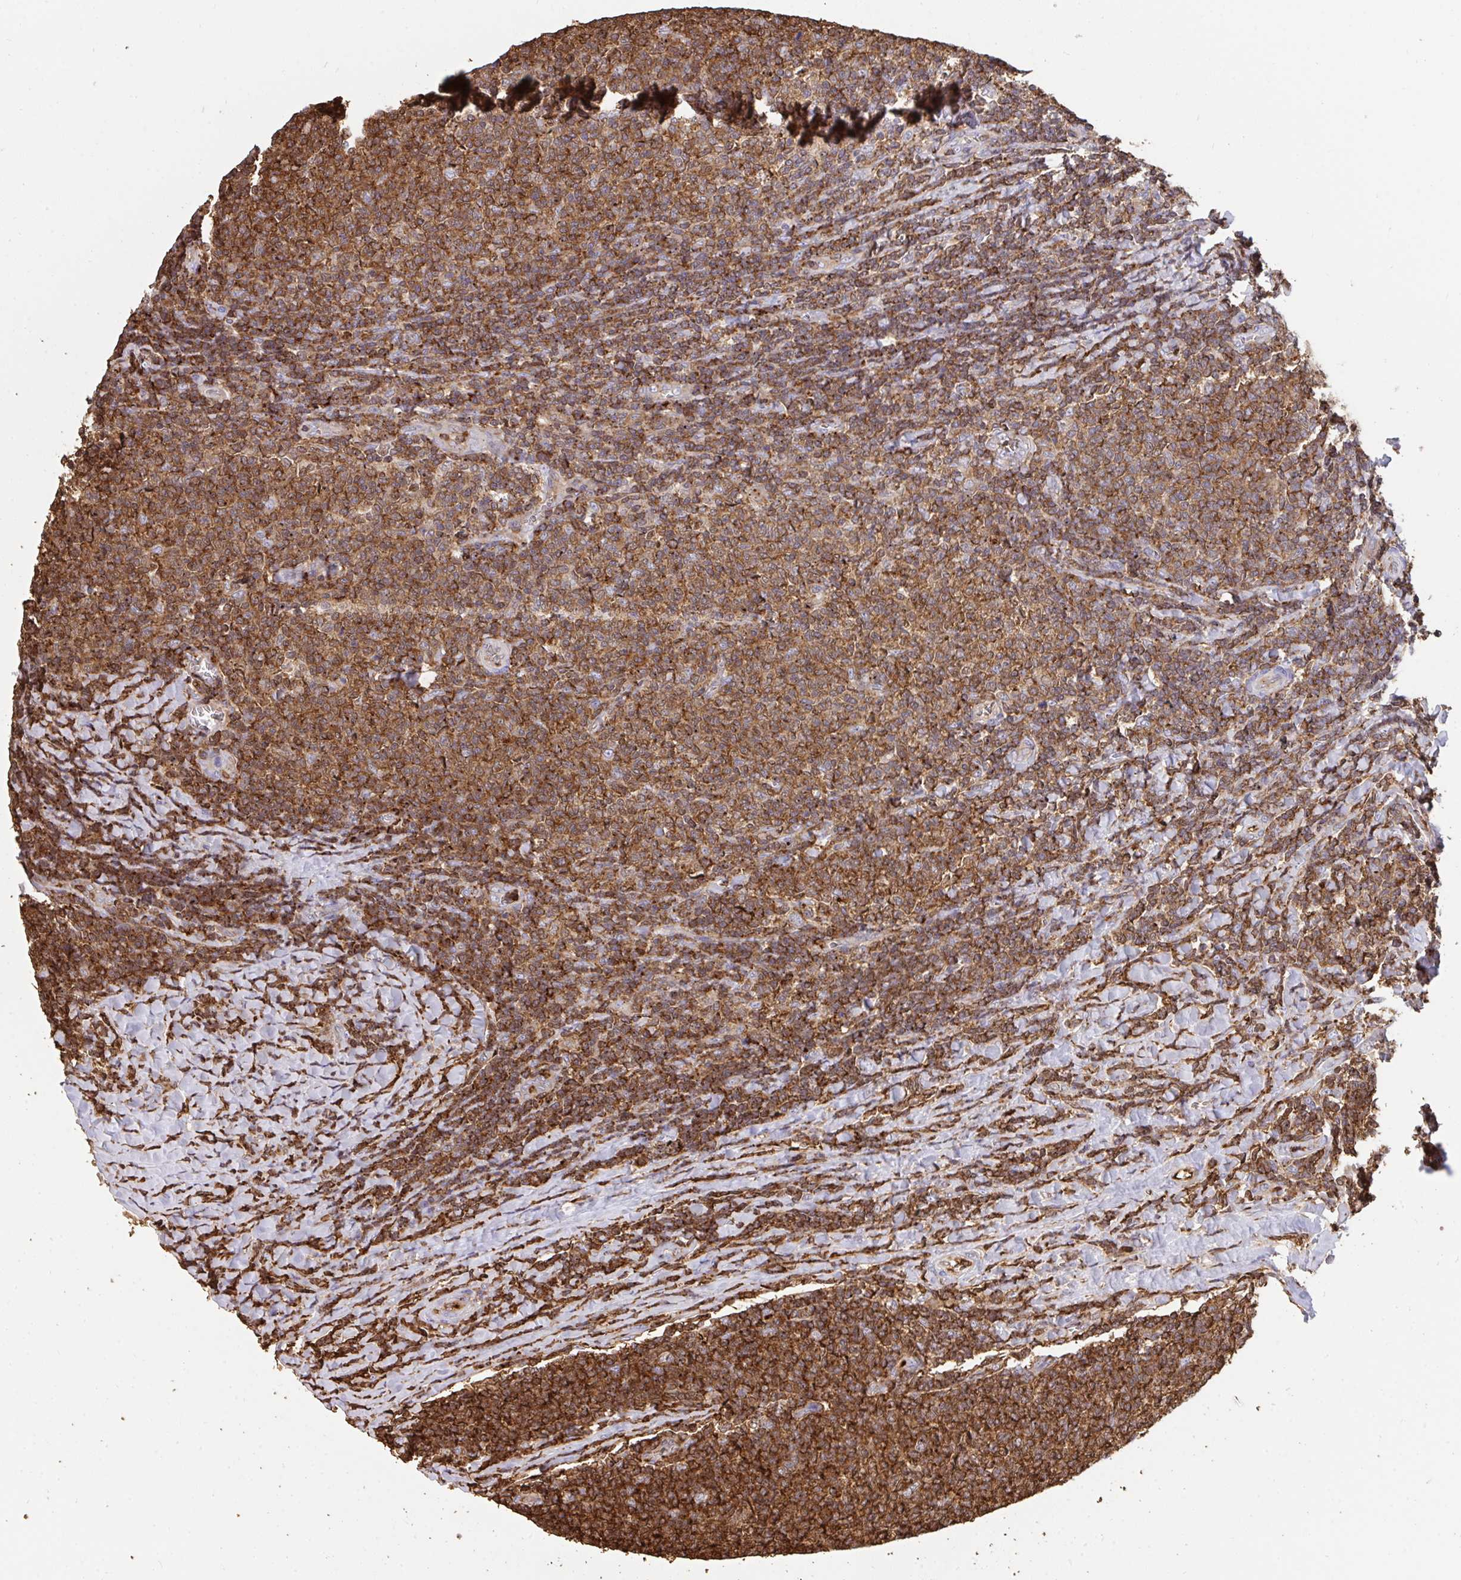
{"staining": {"intensity": "strong", "quantity": "25%-75%", "location": "cytoplasmic/membranous"}, "tissue": "lymphoma", "cell_type": "Tumor cells", "image_type": "cancer", "snomed": [{"axis": "morphology", "description": "Malignant lymphoma, non-Hodgkin's type, Low grade"}, {"axis": "topography", "description": "Lymph node"}], "caption": "Malignant lymphoma, non-Hodgkin's type (low-grade) stained with immunohistochemistry (IHC) reveals strong cytoplasmic/membranous positivity in approximately 25%-75% of tumor cells.", "gene": "CFL1", "patient": {"sex": "male", "age": 52}}